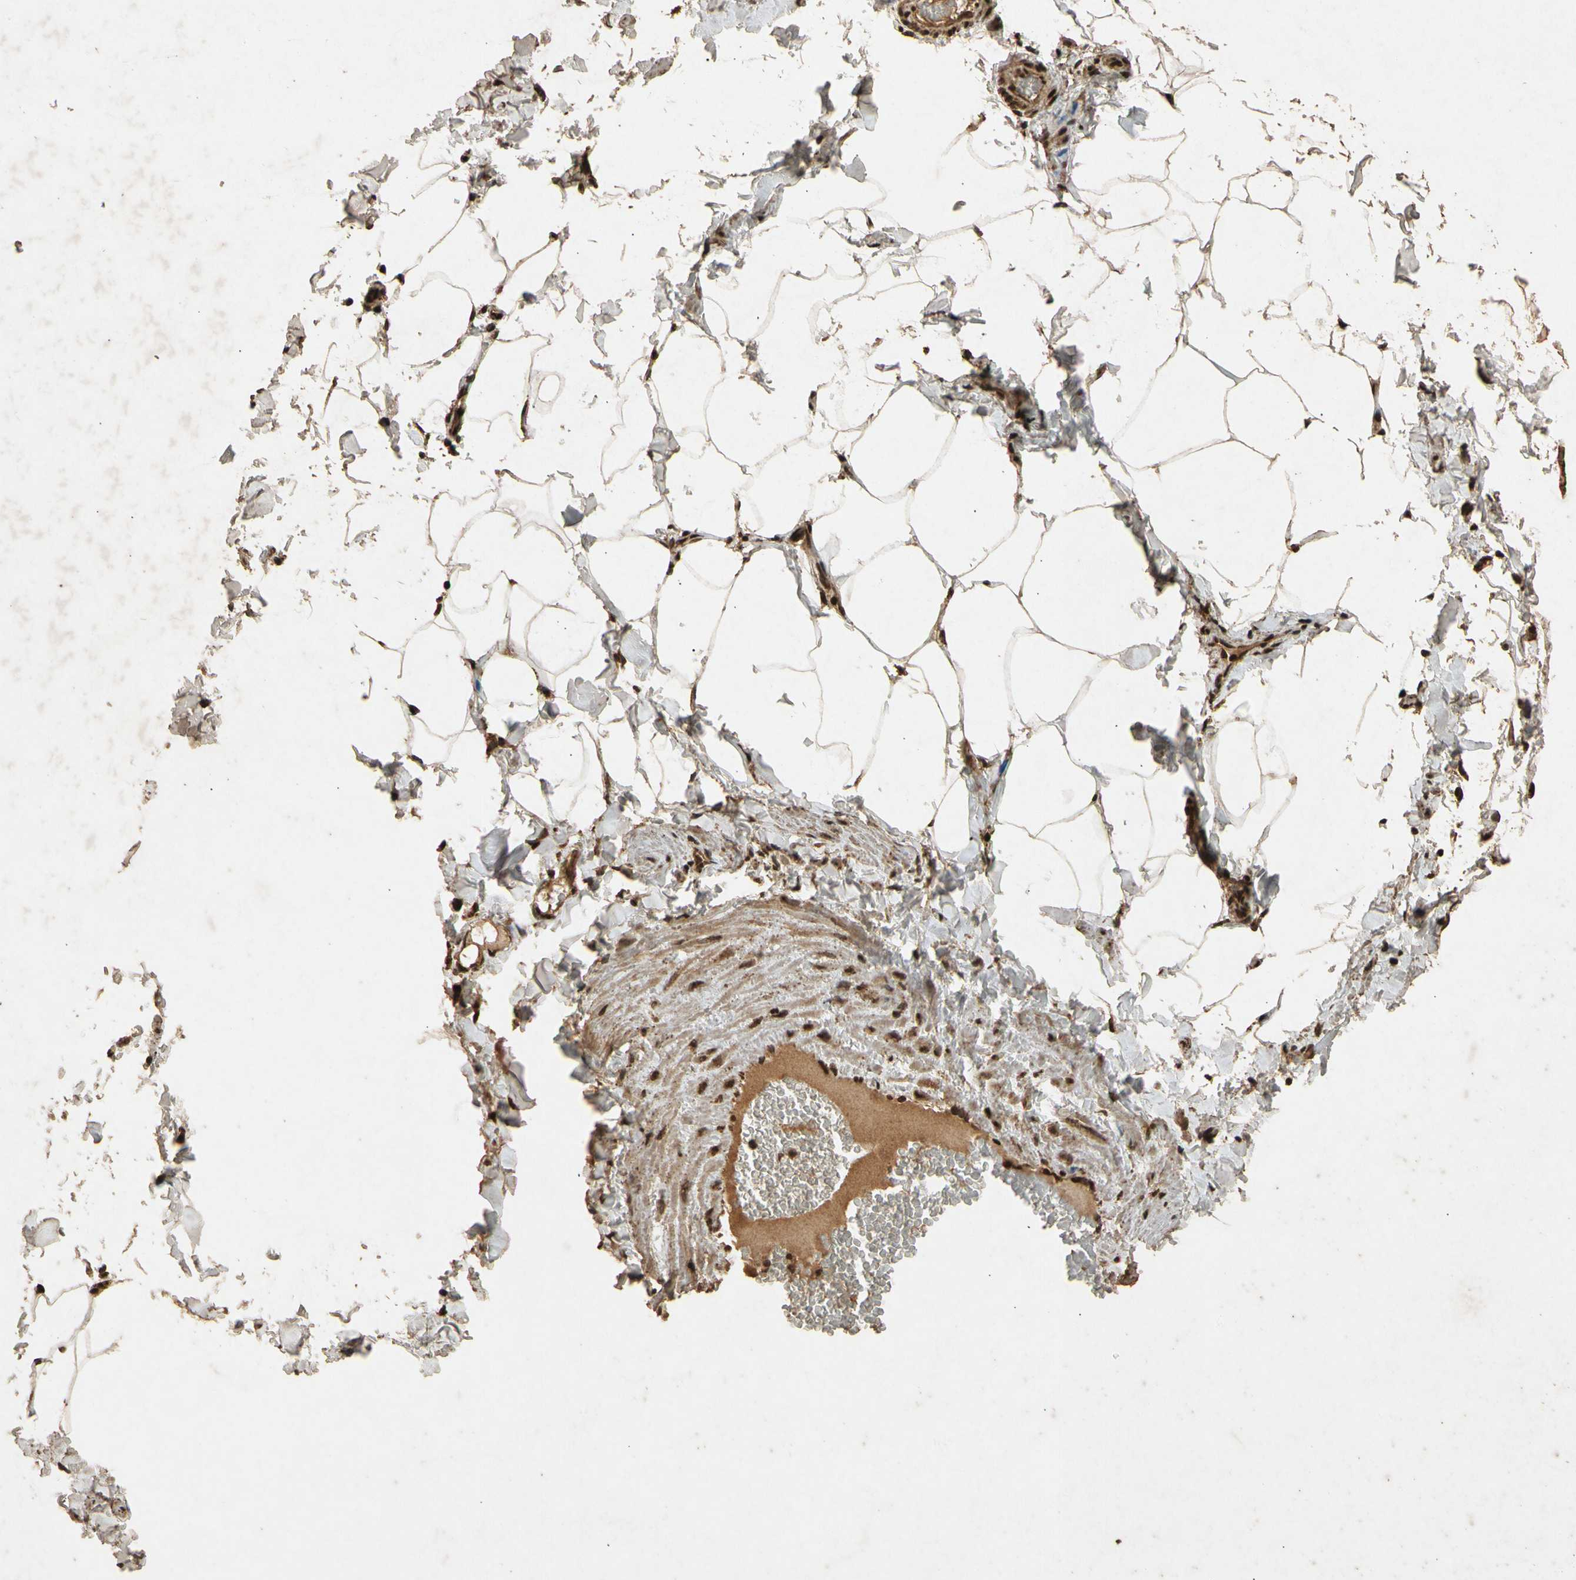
{"staining": {"intensity": "moderate", "quantity": ">75%", "location": "cytoplasmic/membranous"}, "tissue": "adipose tissue", "cell_type": "Adipocytes", "image_type": "normal", "snomed": [{"axis": "morphology", "description": "Normal tissue, NOS"}, {"axis": "topography", "description": "Vascular tissue"}], "caption": "Brown immunohistochemical staining in normal human adipose tissue exhibits moderate cytoplasmic/membranous staining in about >75% of adipocytes. (DAB (3,3'-diaminobenzidine) = brown stain, brightfield microscopy at high magnification).", "gene": "TXN2", "patient": {"sex": "male", "age": 41}}